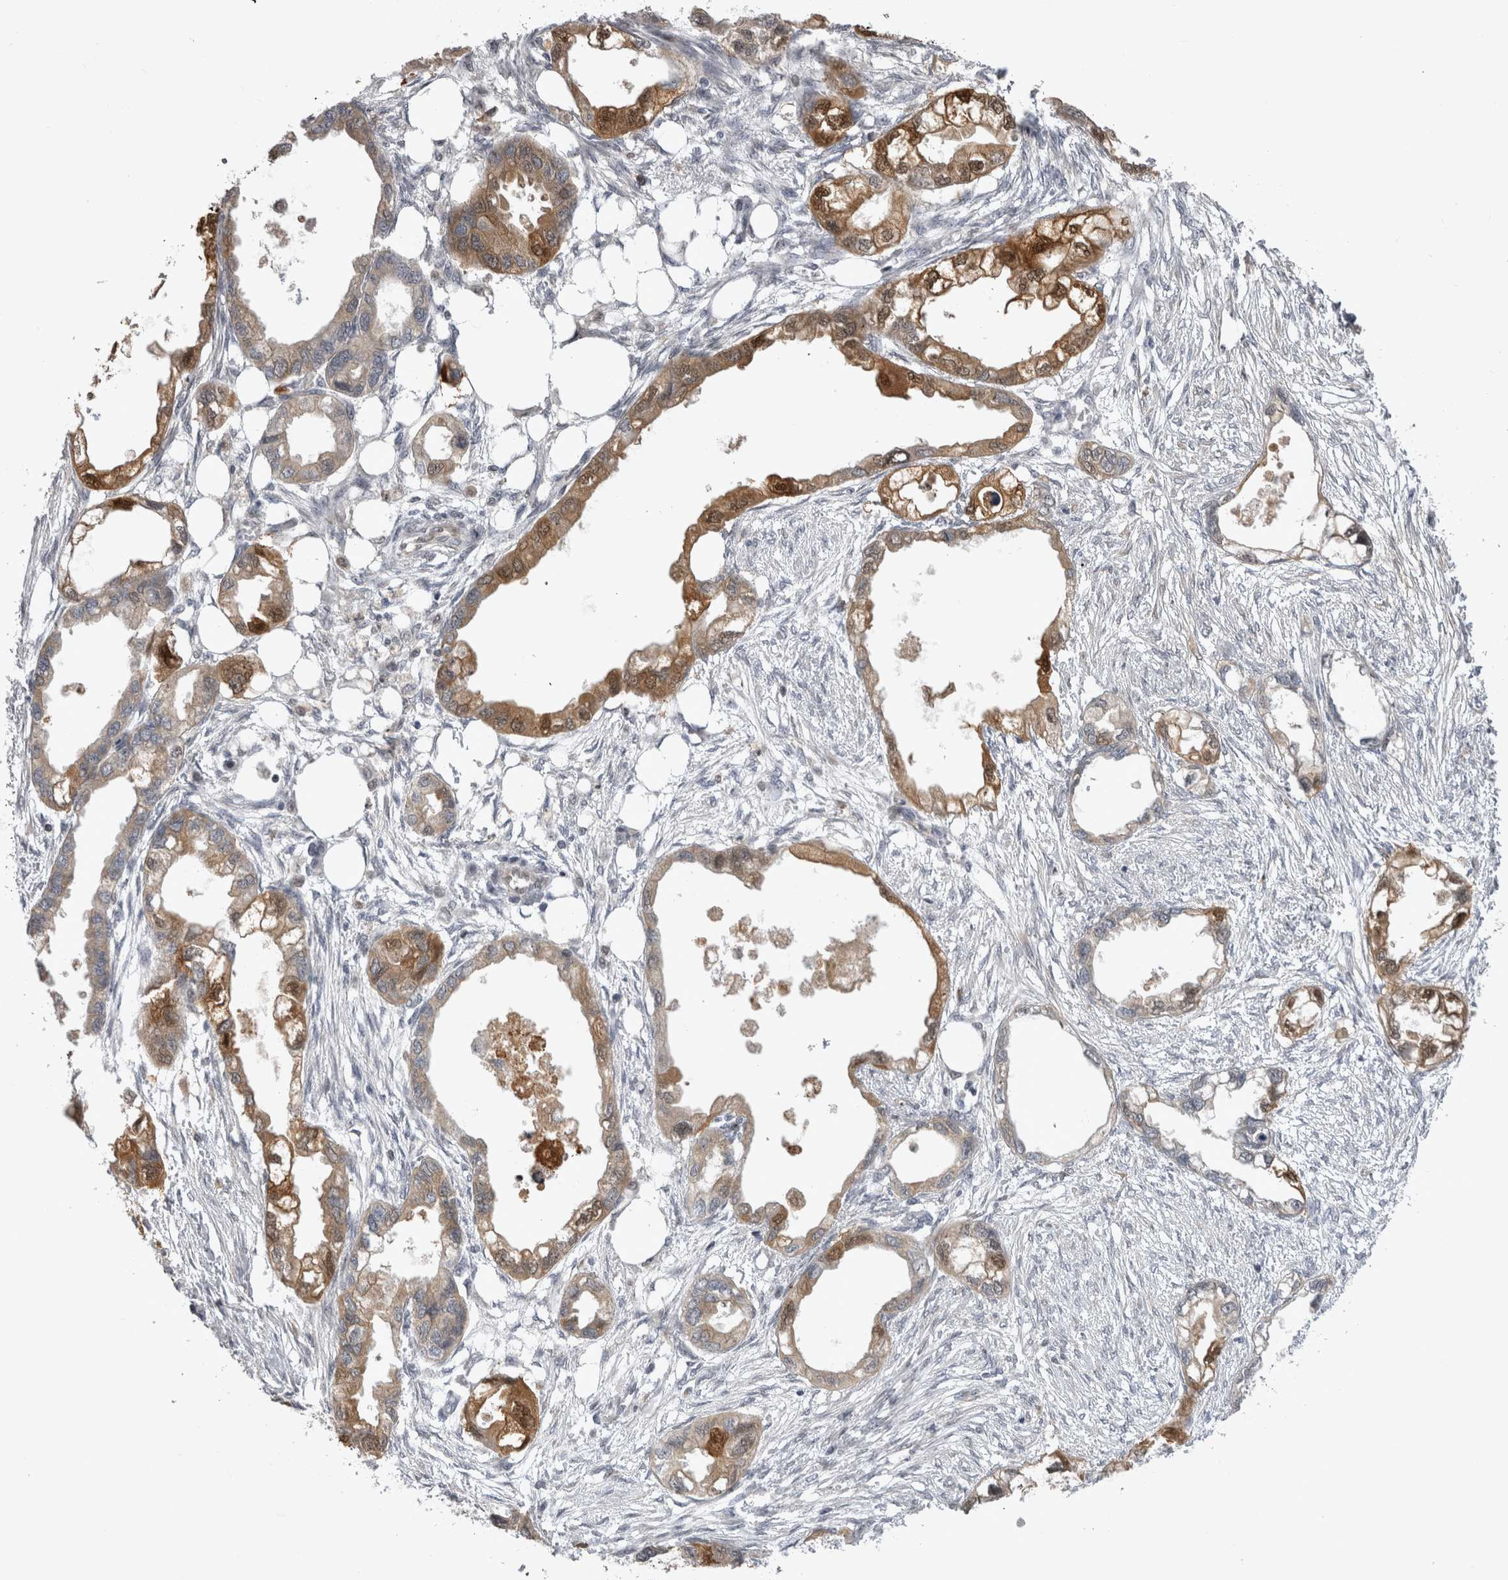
{"staining": {"intensity": "moderate", "quantity": ">75%", "location": "cytoplasmic/membranous,nuclear"}, "tissue": "endometrial cancer", "cell_type": "Tumor cells", "image_type": "cancer", "snomed": [{"axis": "morphology", "description": "Adenocarcinoma, NOS"}, {"axis": "morphology", "description": "Adenocarcinoma, metastatic, NOS"}, {"axis": "topography", "description": "Adipose tissue"}, {"axis": "topography", "description": "Endometrium"}], "caption": "Immunohistochemical staining of human endometrial cancer (metastatic adenocarcinoma) reveals medium levels of moderate cytoplasmic/membranous and nuclear staining in about >75% of tumor cells. The staining was performed using DAB to visualize the protein expression in brown, while the nuclei were stained in blue with hematoxylin (Magnification: 20x).", "gene": "CHIC2", "patient": {"sex": "female", "age": 67}}